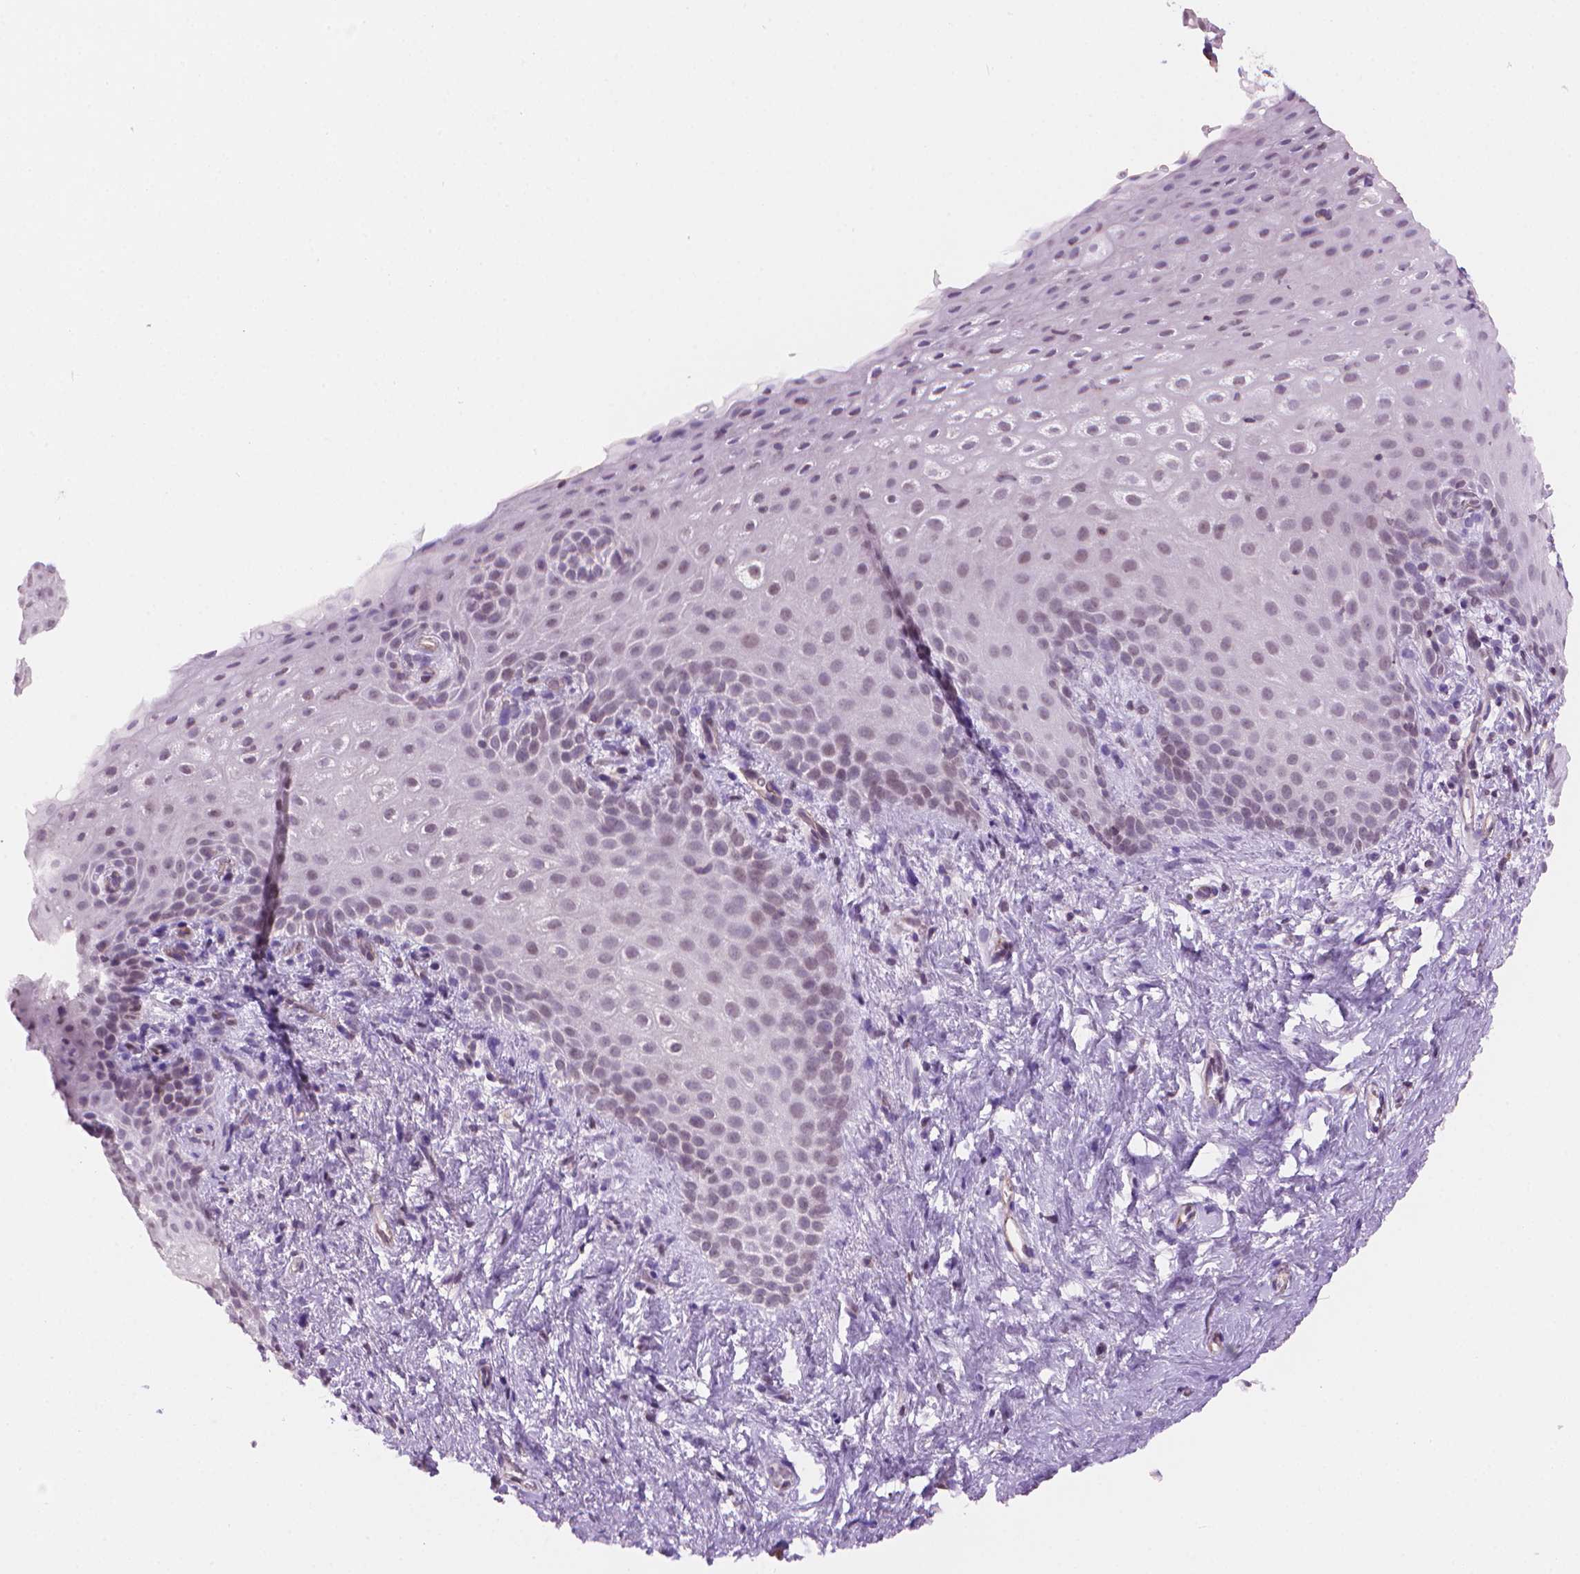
{"staining": {"intensity": "negative", "quantity": "none", "location": "none"}, "tissue": "skin", "cell_type": "Epidermal cells", "image_type": "normal", "snomed": [{"axis": "morphology", "description": "Normal tissue, NOS"}, {"axis": "topography", "description": "Anal"}], "caption": "Immunohistochemistry (IHC) histopathology image of normal skin: skin stained with DAB (3,3'-diaminobenzidine) exhibits no significant protein staining in epidermal cells. (DAB IHC visualized using brightfield microscopy, high magnification).", "gene": "TMEM184A", "patient": {"sex": "female", "age": 46}}